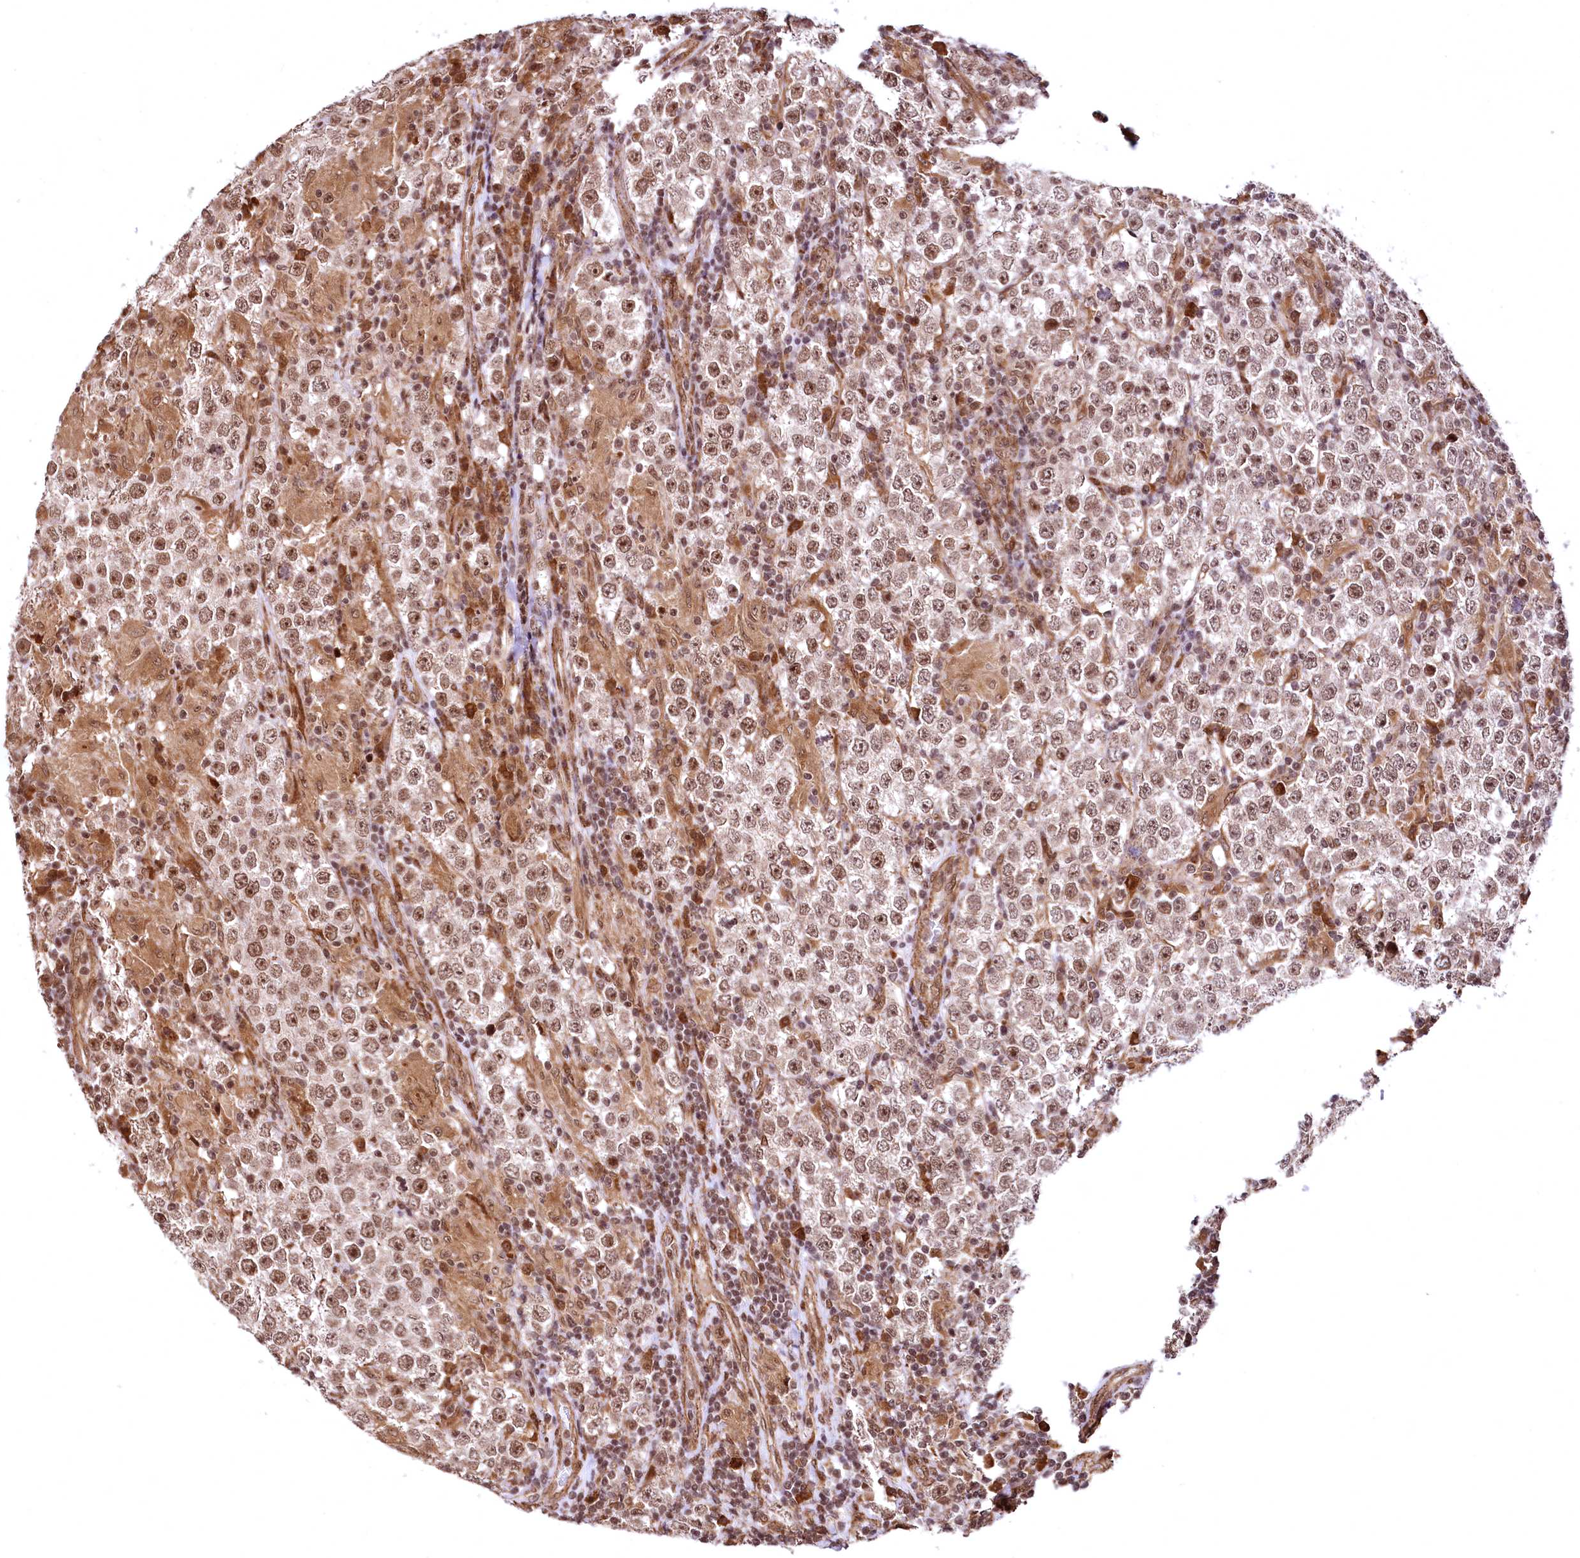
{"staining": {"intensity": "moderate", "quantity": ">75%", "location": "nuclear"}, "tissue": "testis cancer", "cell_type": "Tumor cells", "image_type": "cancer", "snomed": [{"axis": "morphology", "description": "Normal tissue, NOS"}, {"axis": "morphology", "description": "Urothelial carcinoma, High grade"}, {"axis": "morphology", "description": "Seminoma, NOS"}, {"axis": "morphology", "description": "Carcinoma, Embryonal, NOS"}, {"axis": "topography", "description": "Urinary bladder"}, {"axis": "topography", "description": "Testis"}], "caption": "High-magnification brightfield microscopy of testis cancer (urothelial carcinoma (high-grade)) stained with DAB (brown) and counterstained with hematoxylin (blue). tumor cells exhibit moderate nuclear staining is identified in about>75% of cells. (Brightfield microscopy of DAB IHC at high magnification).", "gene": "PDS5B", "patient": {"sex": "male", "age": 41}}